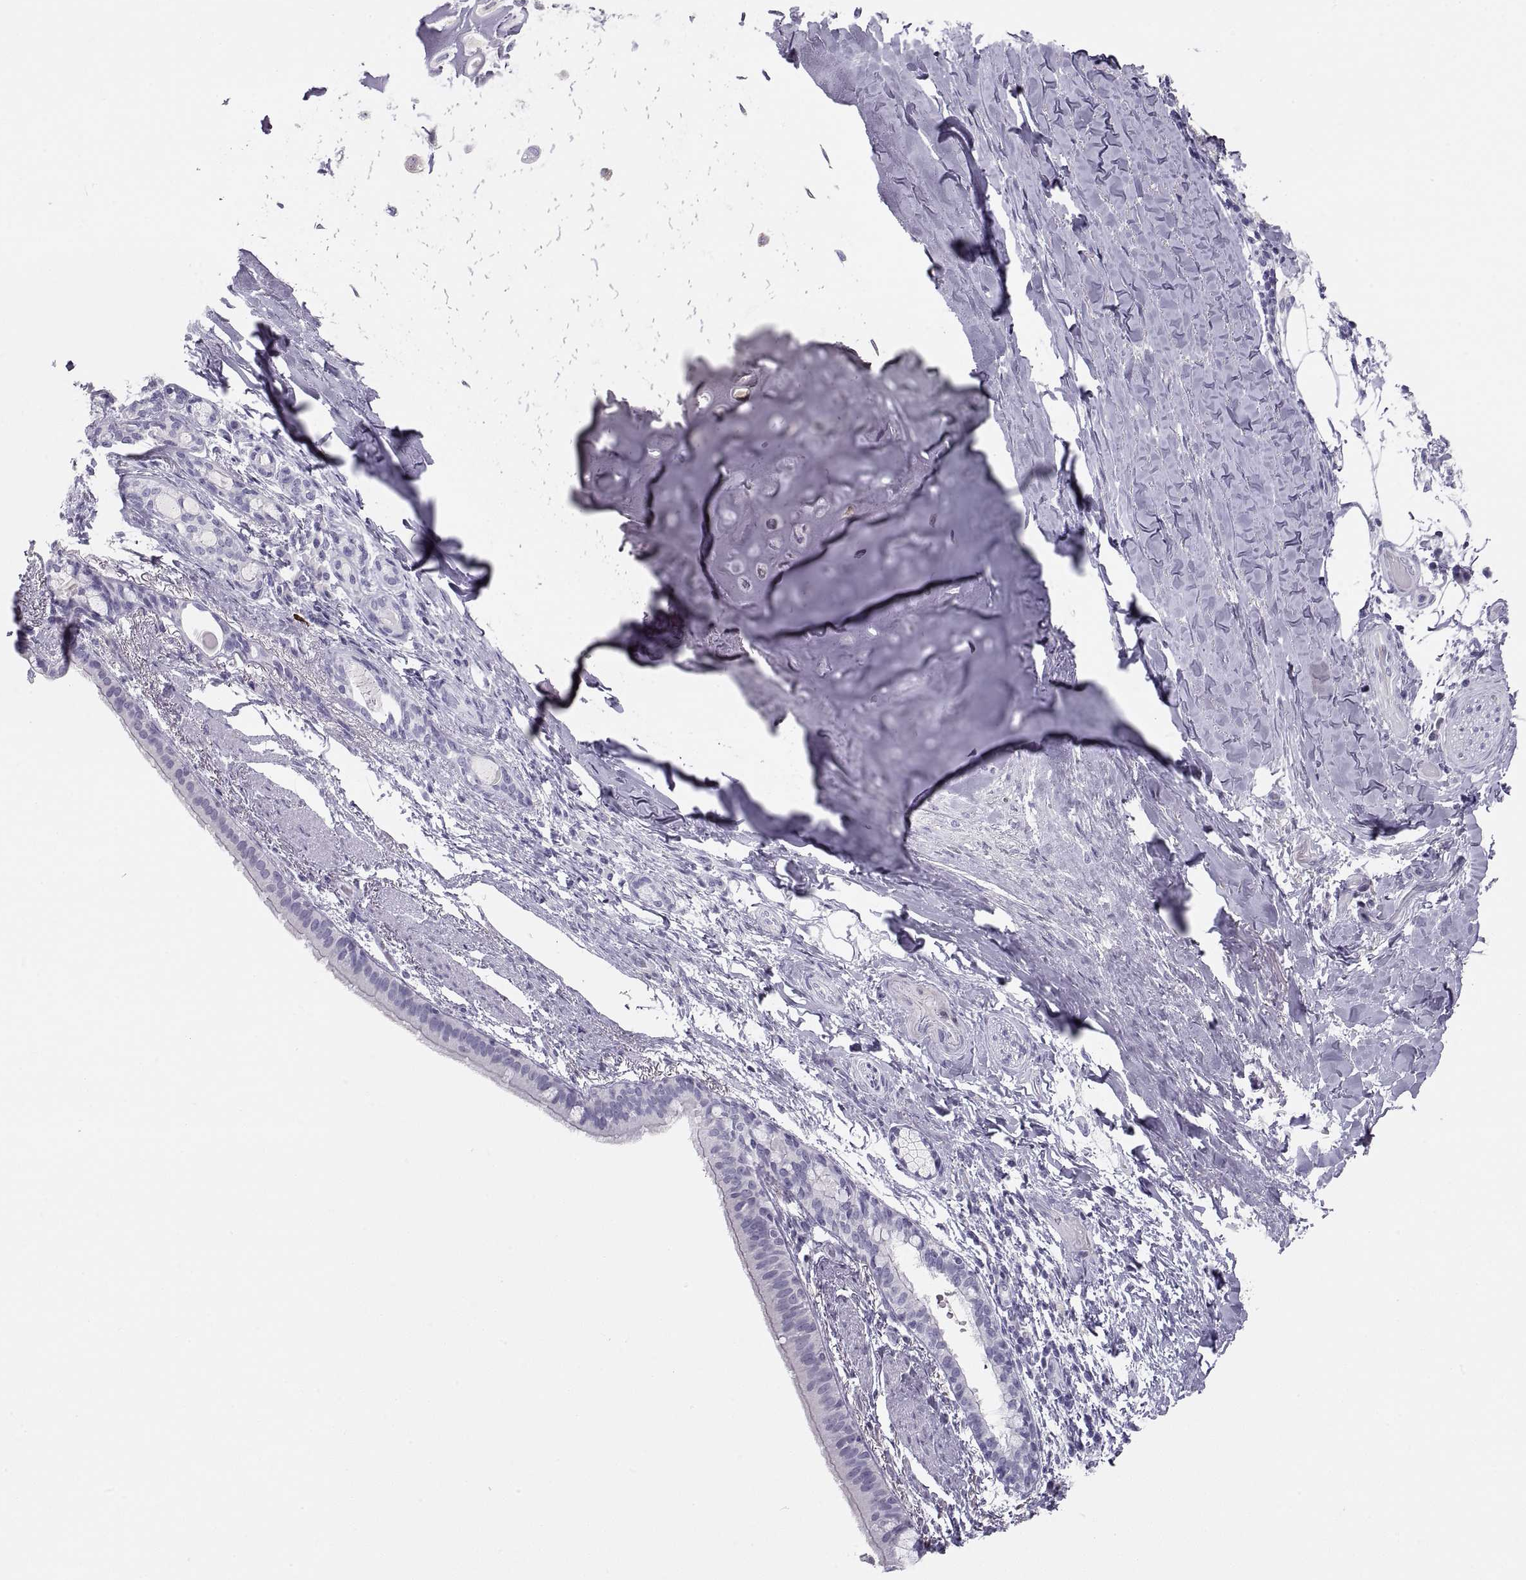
{"staining": {"intensity": "negative", "quantity": "none", "location": "none"}, "tissue": "bronchus", "cell_type": "Respiratory epithelial cells", "image_type": "normal", "snomed": [{"axis": "morphology", "description": "Normal tissue, NOS"}, {"axis": "morphology", "description": "Squamous cell carcinoma, NOS"}, {"axis": "topography", "description": "Bronchus"}, {"axis": "topography", "description": "Lung"}], "caption": "Bronchus stained for a protein using immunohistochemistry (IHC) displays no staining respiratory epithelial cells.", "gene": "MAGEB2", "patient": {"sex": "male", "age": 69}}